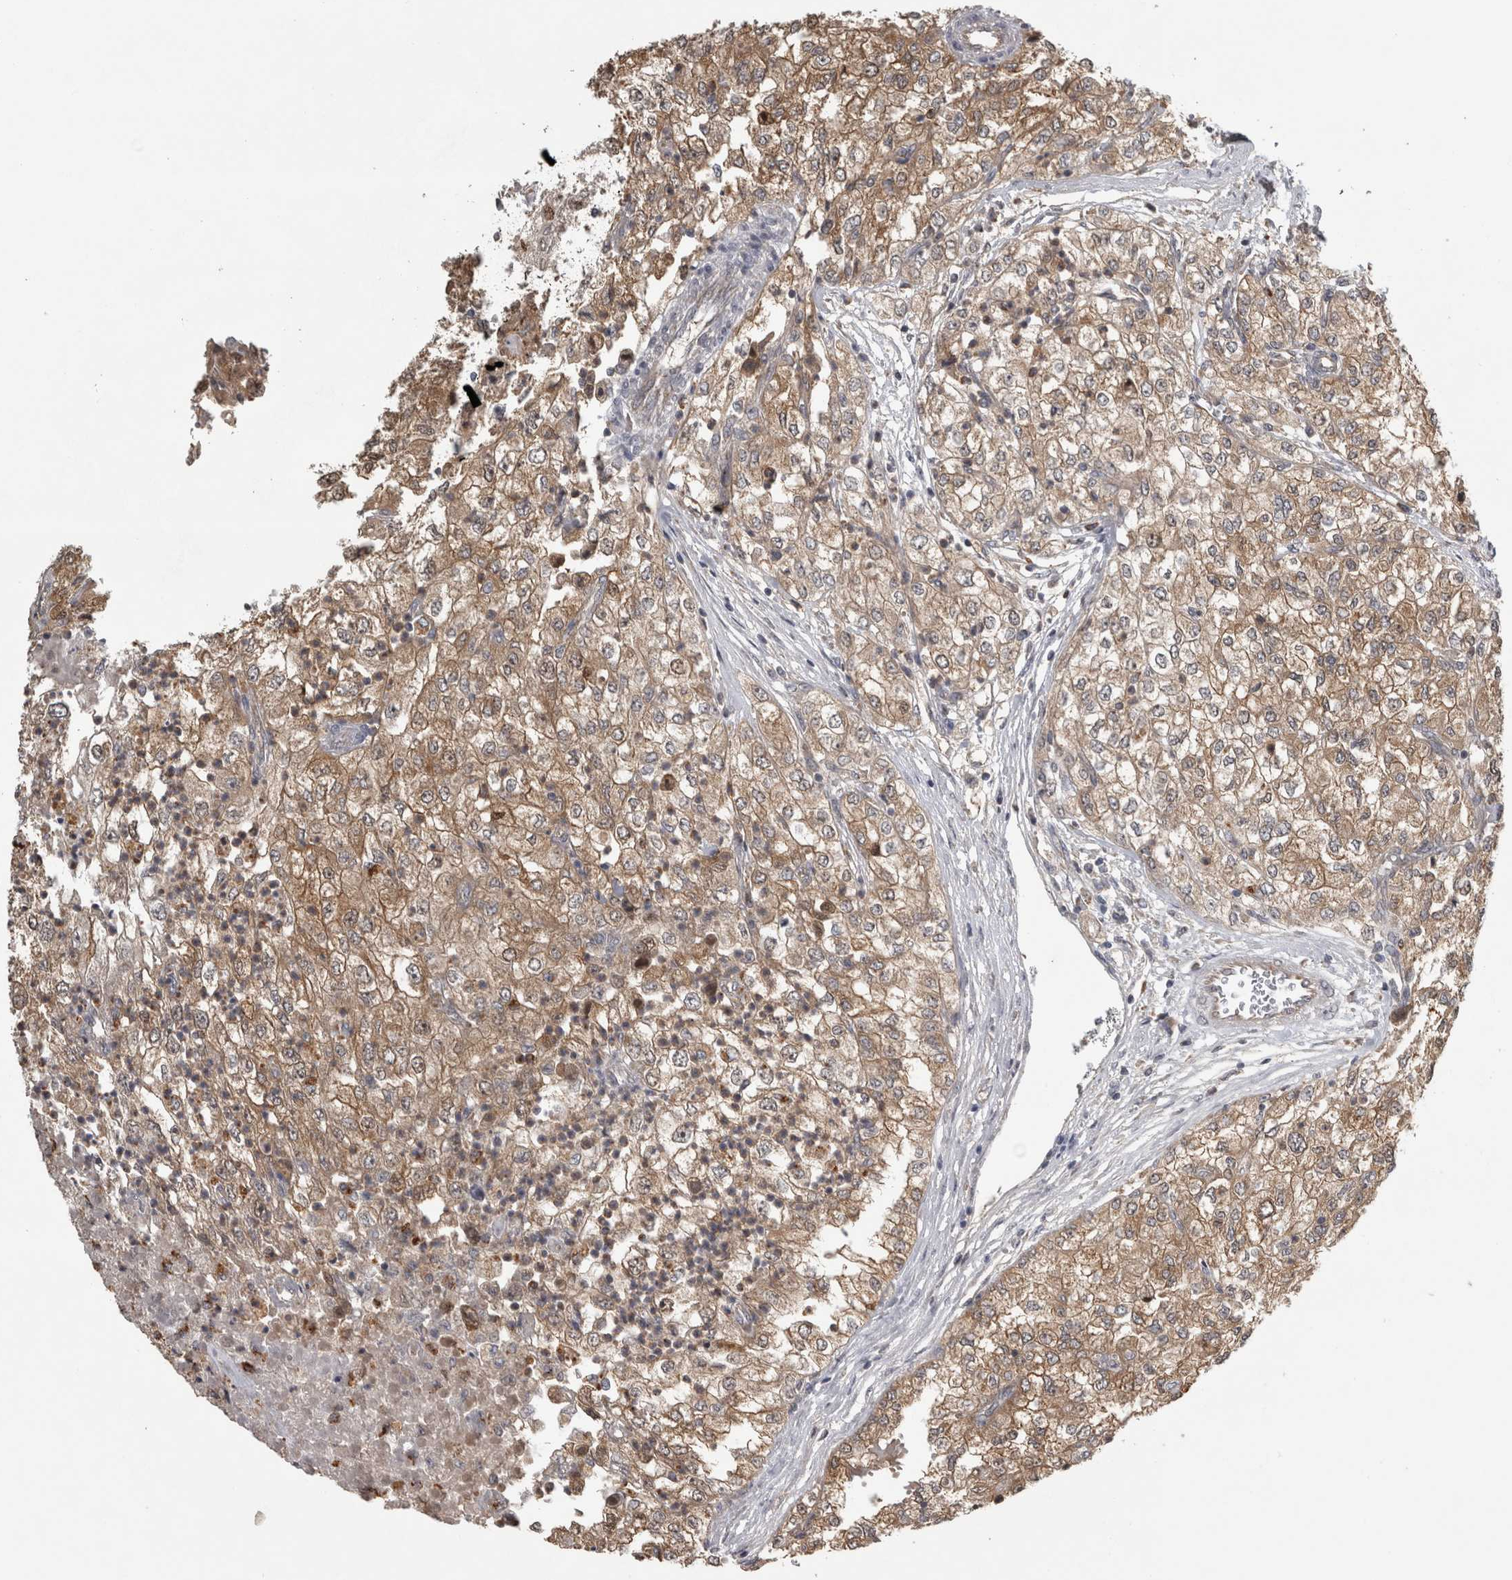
{"staining": {"intensity": "moderate", "quantity": ">75%", "location": "cytoplasmic/membranous"}, "tissue": "renal cancer", "cell_type": "Tumor cells", "image_type": "cancer", "snomed": [{"axis": "morphology", "description": "Adenocarcinoma, NOS"}, {"axis": "topography", "description": "Kidney"}], "caption": "A photomicrograph of human adenocarcinoma (renal) stained for a protein demonstrates moderate cytoplasmic/membranous brown staining in tumor cells.", "gene": "TRMT61B", "patient": {"sex": "female", "age": 54}}